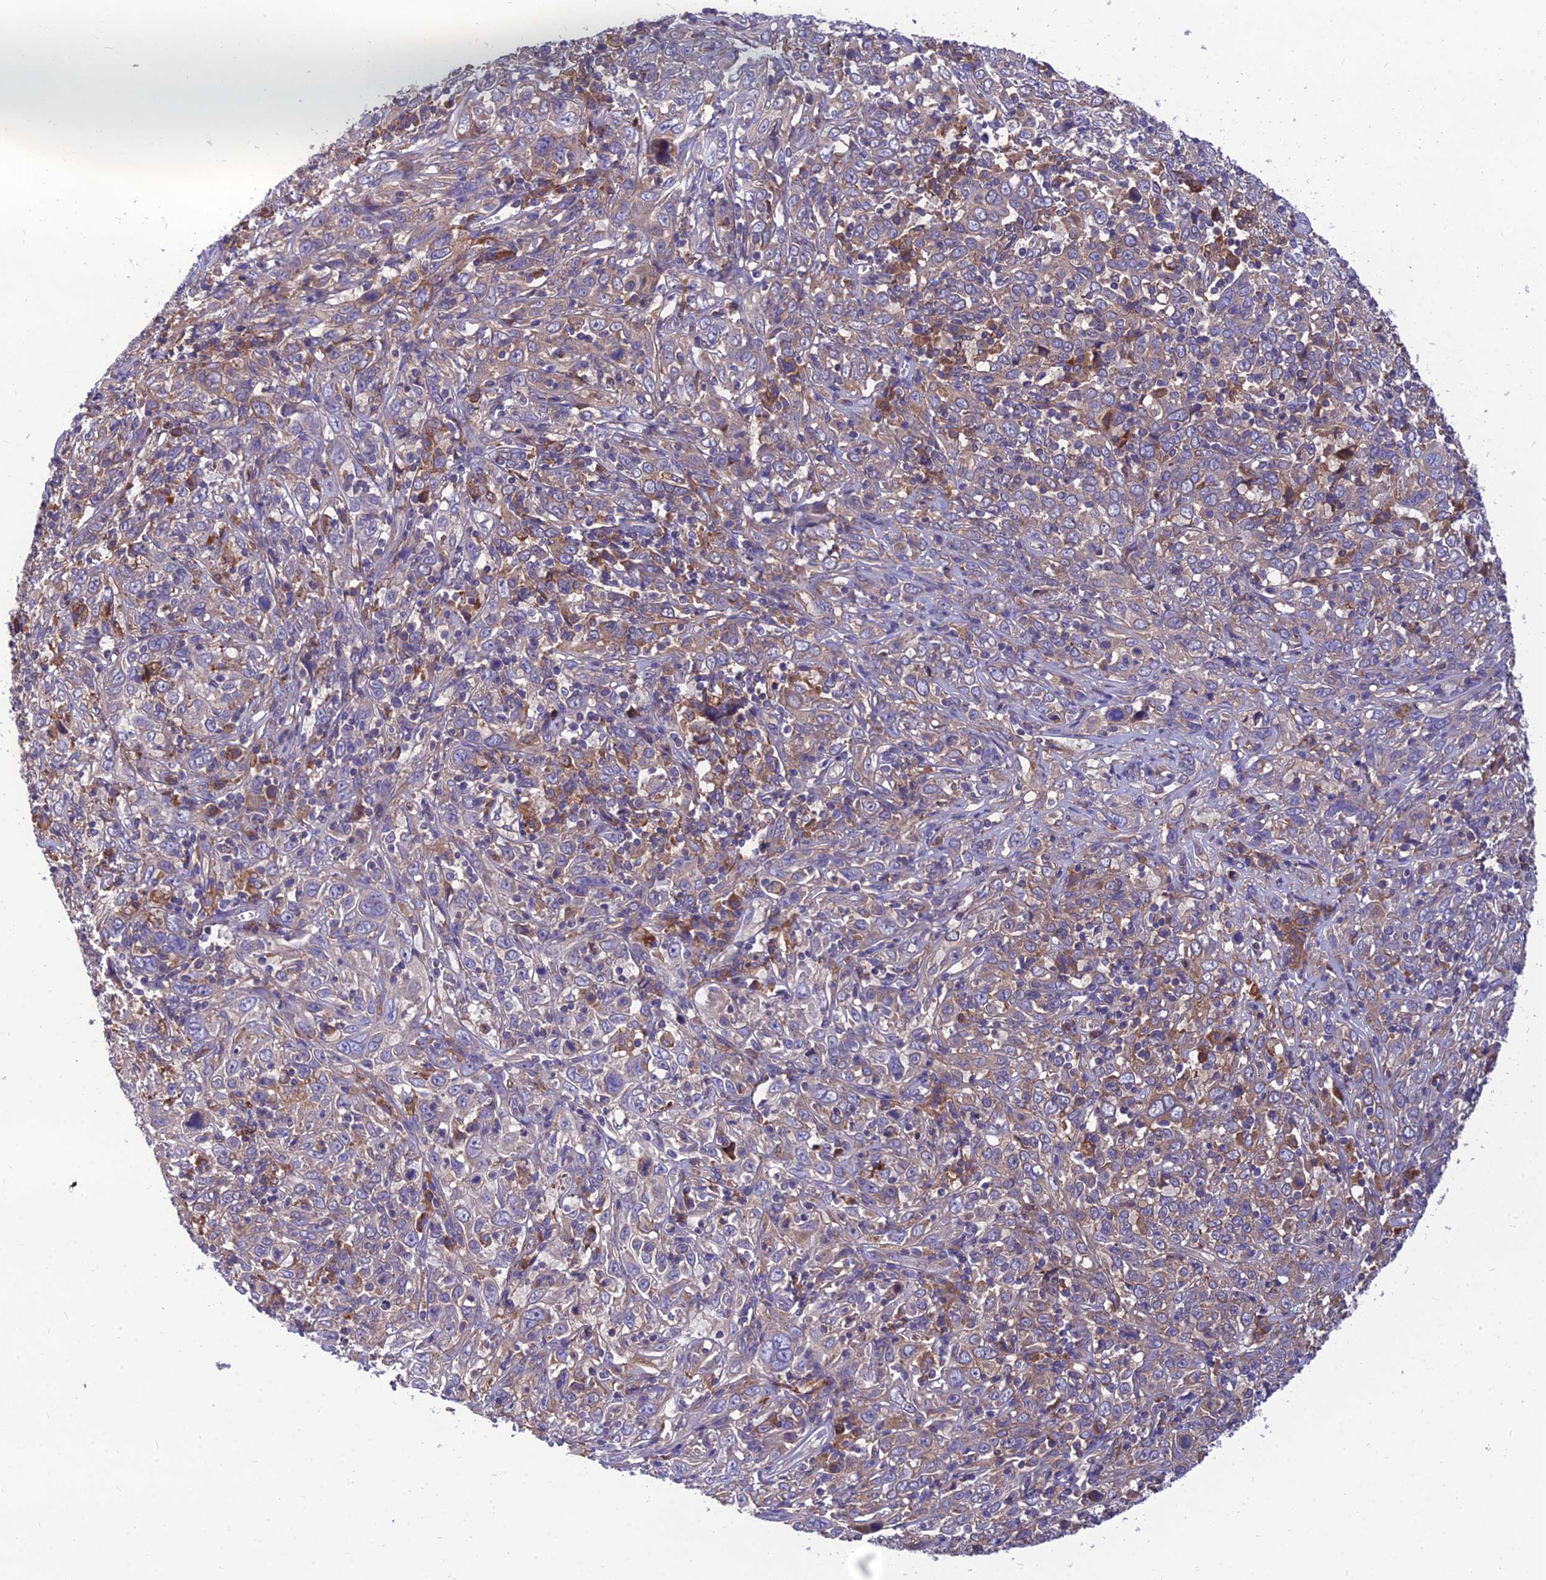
{"staining": {"intensity": "weak", "quantity": "25%-75%", "location": "cytoplasmic/membranous"}, "tissue": "cervical cancer", "cell_type": "Tumor cells", "image_type": "cancer", "snomed": [{"axis": "morphology", "description": "Squamous cell carcinoma, NOS"}, {"axis": "topography", "description": "Cervix"}], "caption": "There is low levels of weak cytoplasmic/membranous staining in tumor cells of cervical squamous cell carcinoma, as demonstrated by immunohistochemical staining (brown color).", "gene": "UMAD1", "patient": {"sex": "female", "age": 46}}